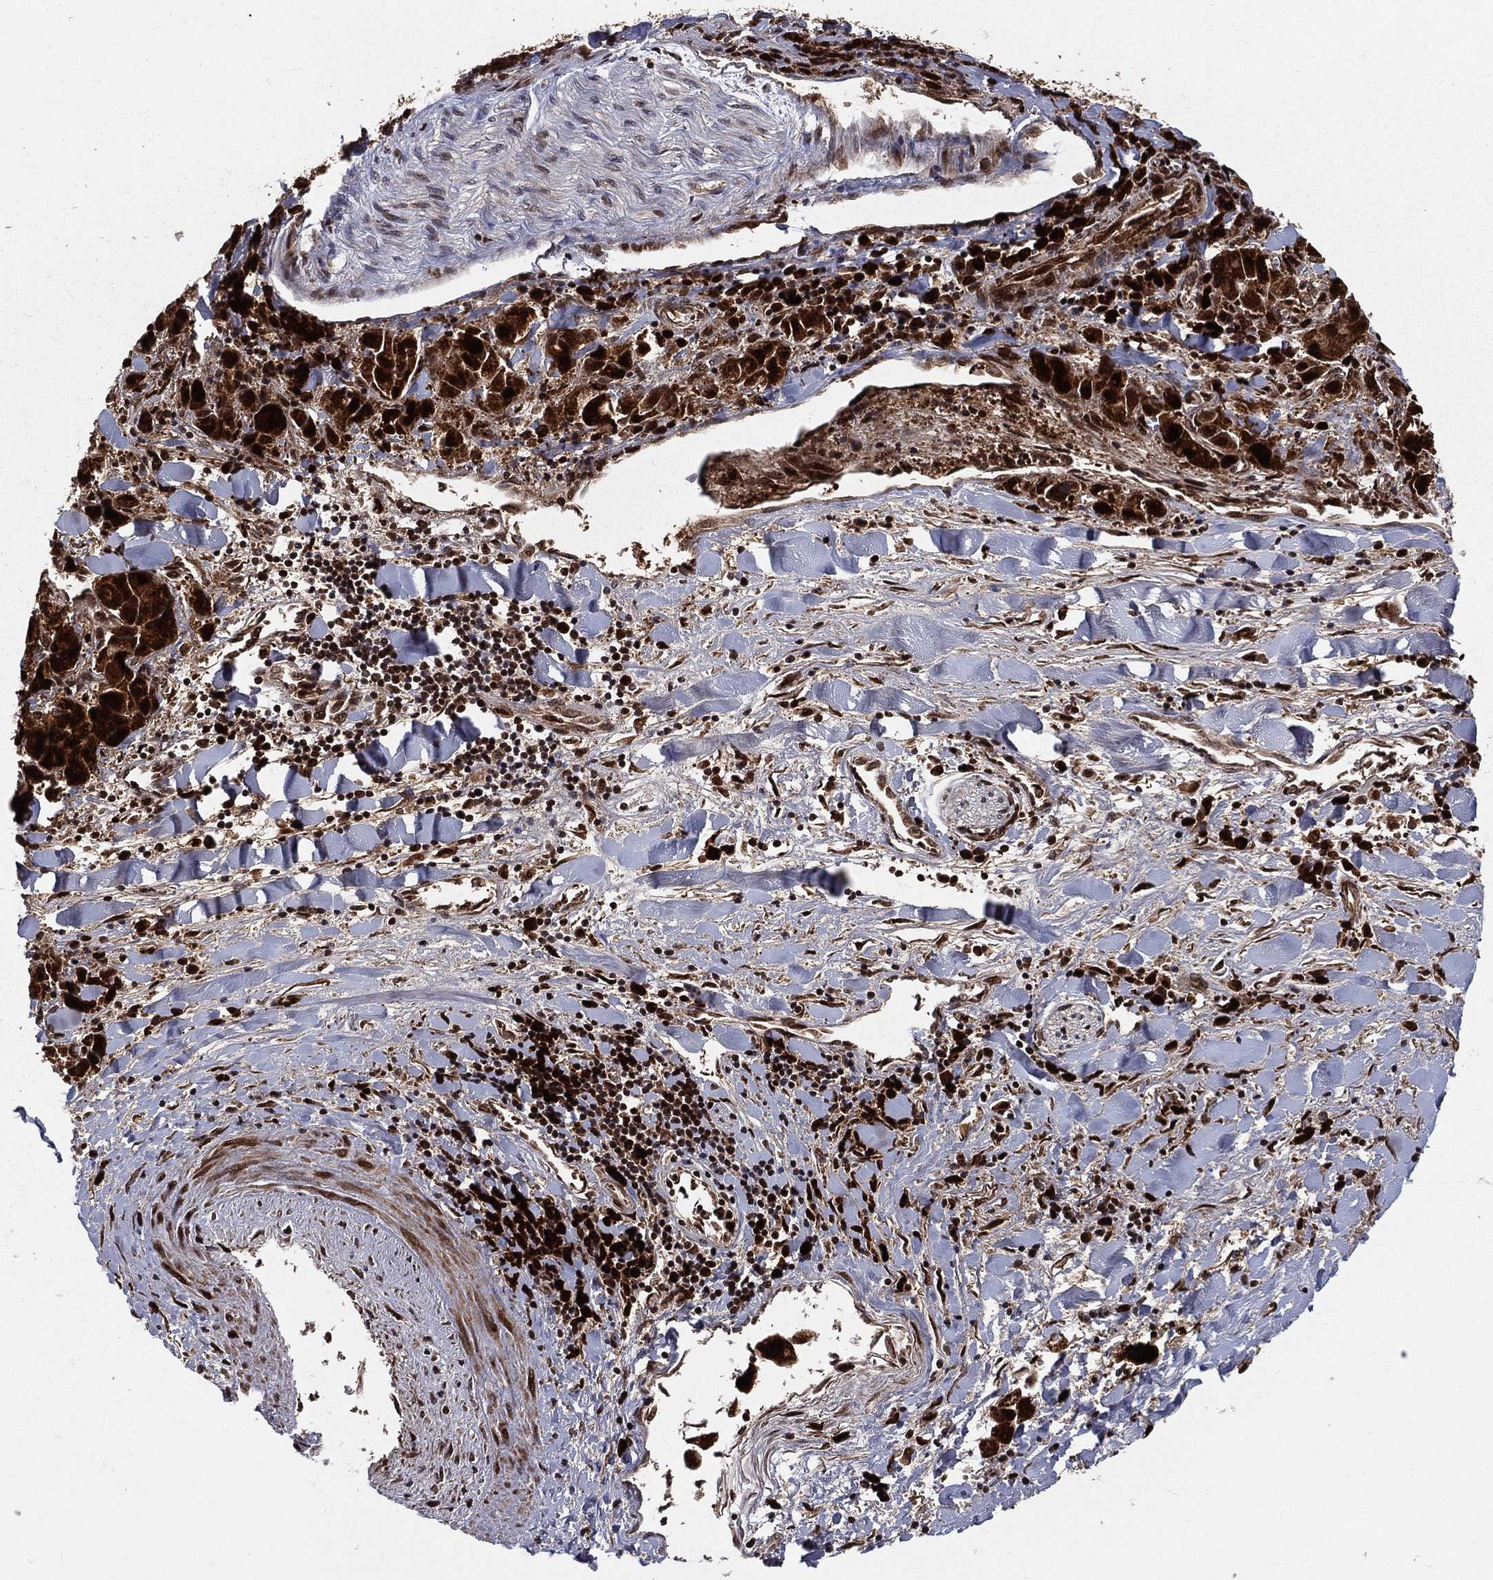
{"staining": {"intensity": "strong", "quantity": ">75%", "location": "cytoplasmic/membranous"}, "tissue": "liver cancer", "cell_type": "Tumor cells", "image_type": "cancer", "snomed": [{"axis": "morphology", "description": "Carcinoma, Hepatocellular, NOS"}, {"axis": "topography", "description": "Liver"}], "caption": "Protein analysis of liver cancer tissue shows strong cytoplasmic/membranous staining in about >75% of tumor cells. (DAB (3,3'-diaminobenzidine) IHC, brown staining for protein, blue staining for nuclei).", "gene": "MDM2", "patient": {"sex": "male", "age": 24}}